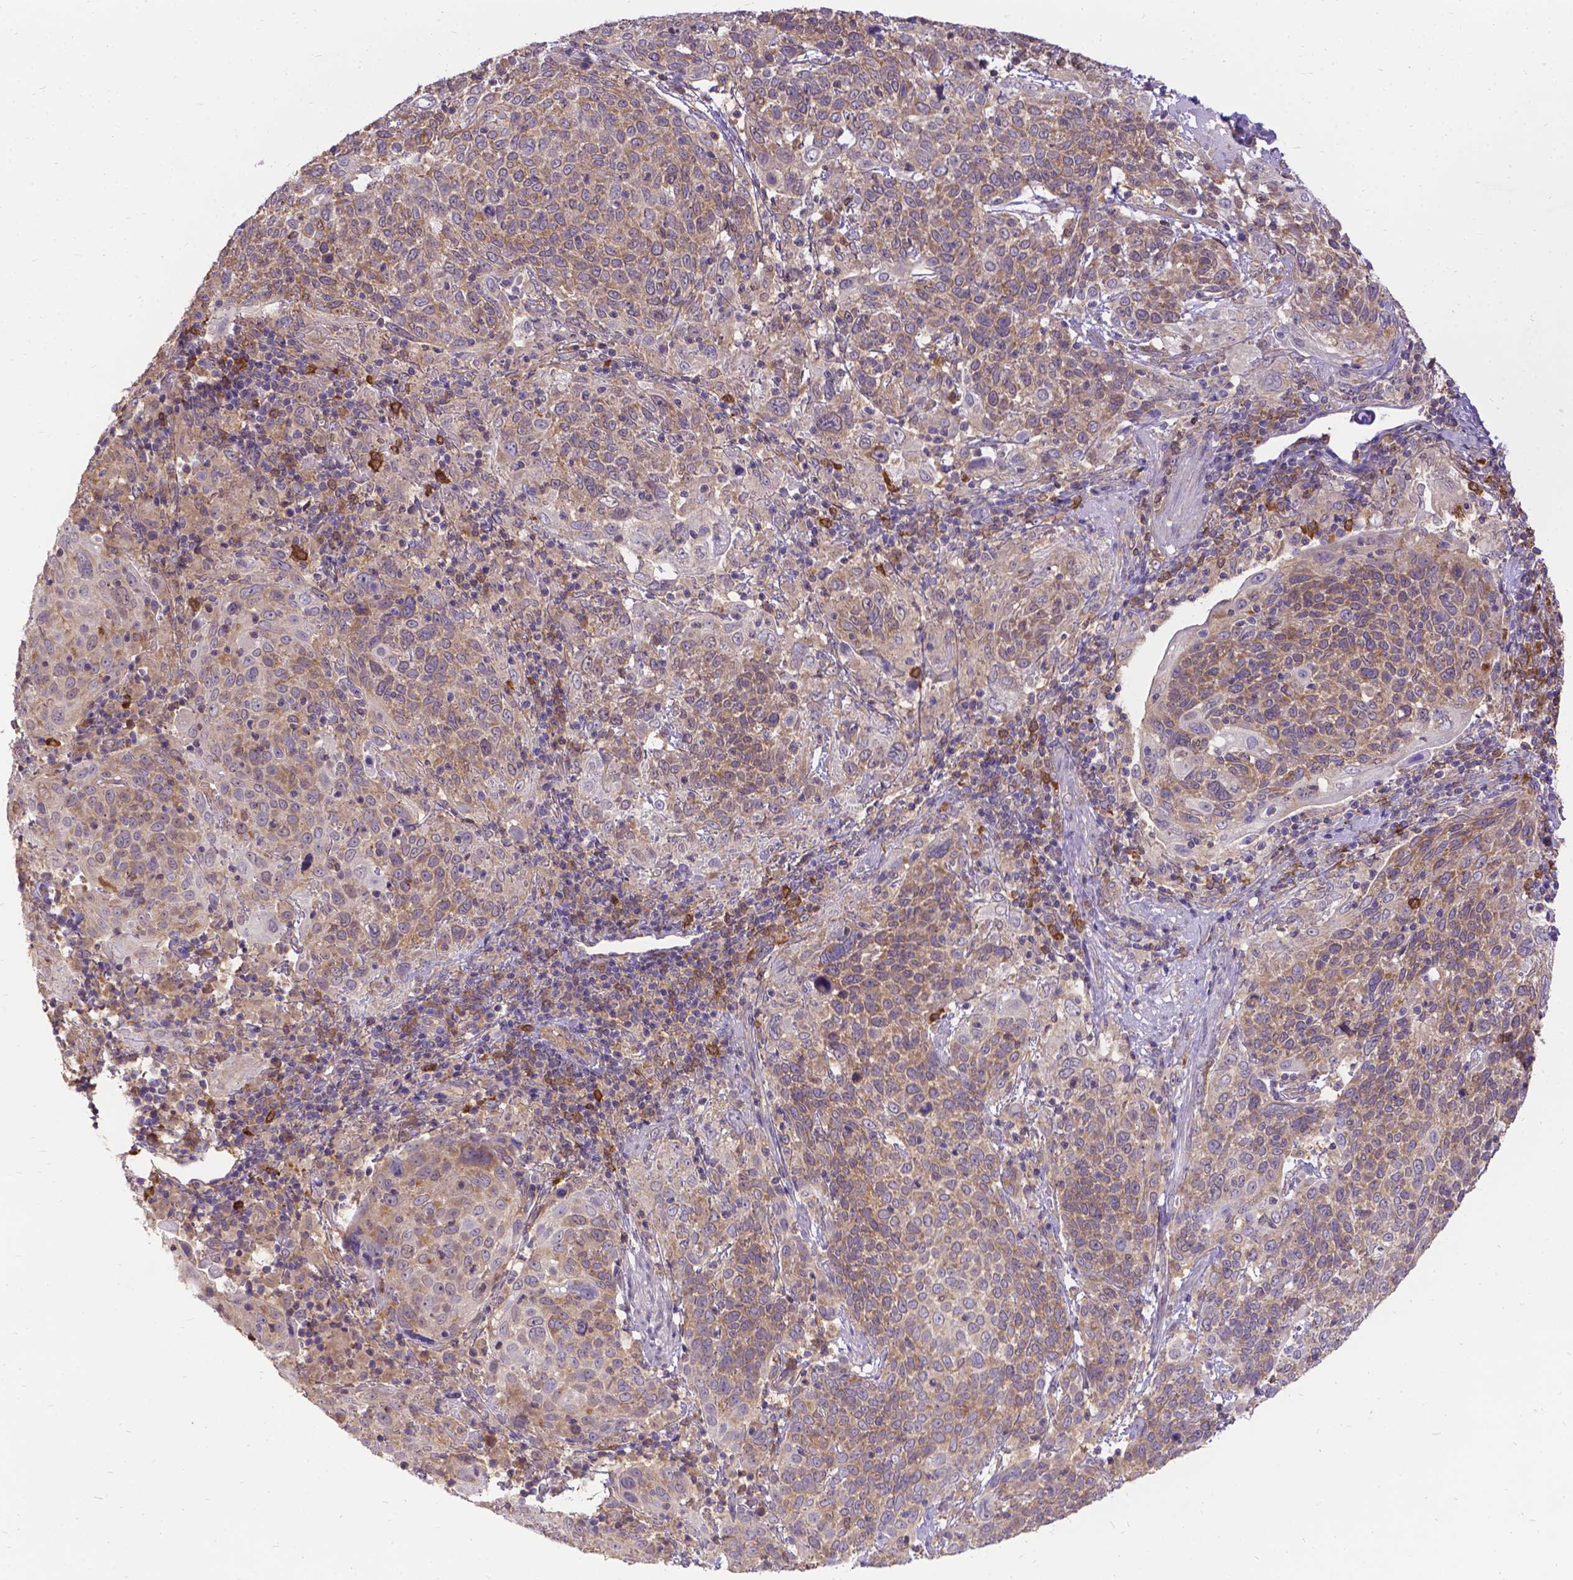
{"staining": {"intensity": "weak", "quantity": ">75%", "location": "cytoplasmic/membranous"}, "tissue": "cervical cancer", "cell_type": "Tumor cells", "image_type": "cancer", "snomed": [{"axis": "morphology", "description": "Squamous cell carcinoma, NOS"}, {"axis": "topography", "description": "Cervix"}], "caption": "Weak cytoplasmic/membranous positivity is identified in approximately >75% of tumor cells in cervical cancer.", "gene": "DENND6A", "patient": {"sex": "female", "age": 61}}